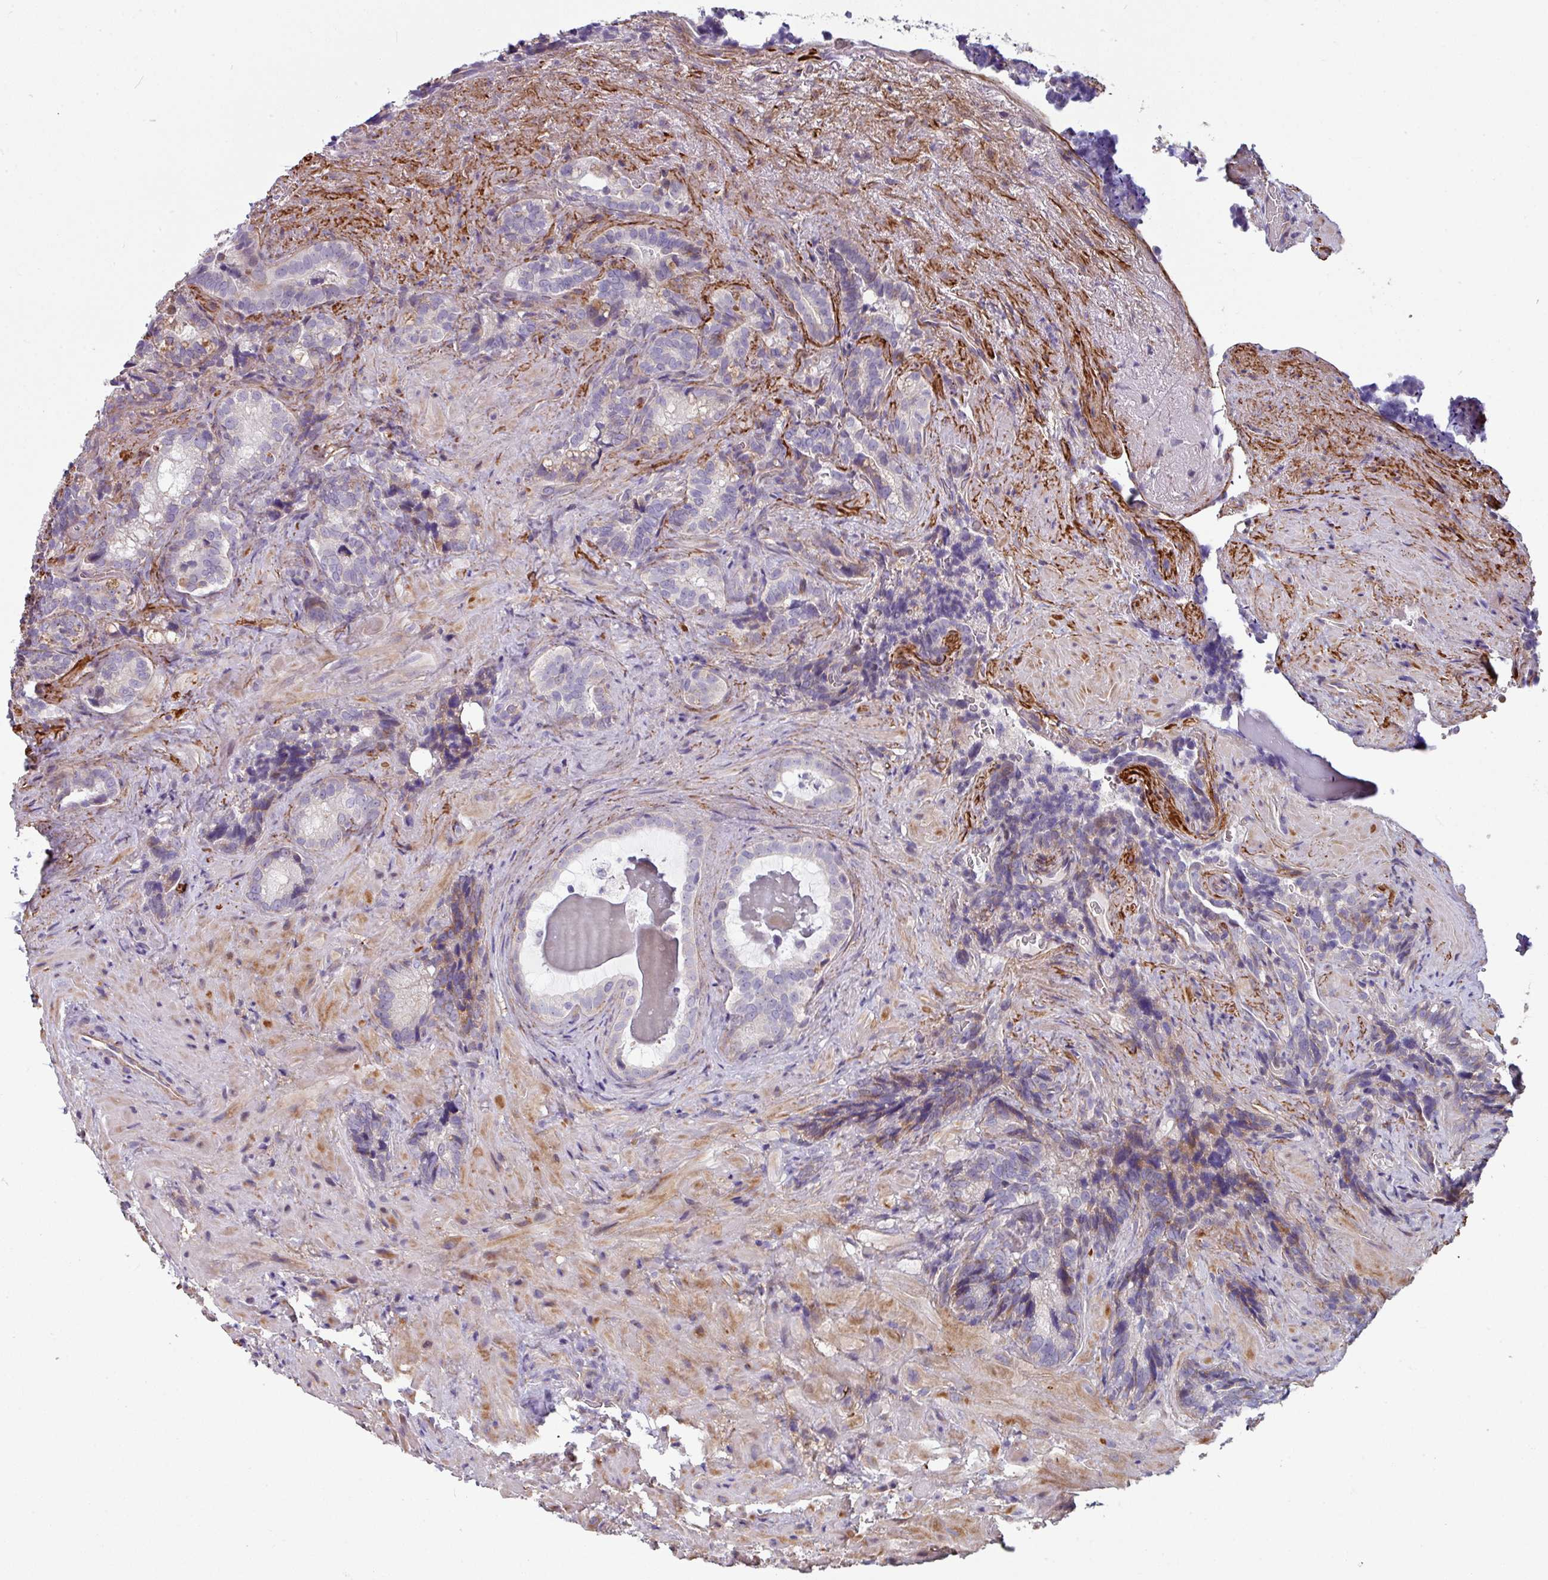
{"staining": {"intensity": "moderate", "quantity": "<25%", "location": "cytoplasmic/membranous"}, "tissue": "seminal vesicle", "cell_type": "Glandular cells", "image_type": "normal", "snomed": [{"axis": "morphology", "description": "Normal tissue, NOS"}, {"axis": "topography", "description": "Seminal veicle"}], "caption": "The image displays a brown stain indicating the presence of a protein in the cytoplasmic/membranous of glandular cells in seminal vesicle. The protein of interest is shown in brown color, while the nuclei are stained blue.", "gene": "C2orf16", "patient": {"sex": "male", "age": 62}}